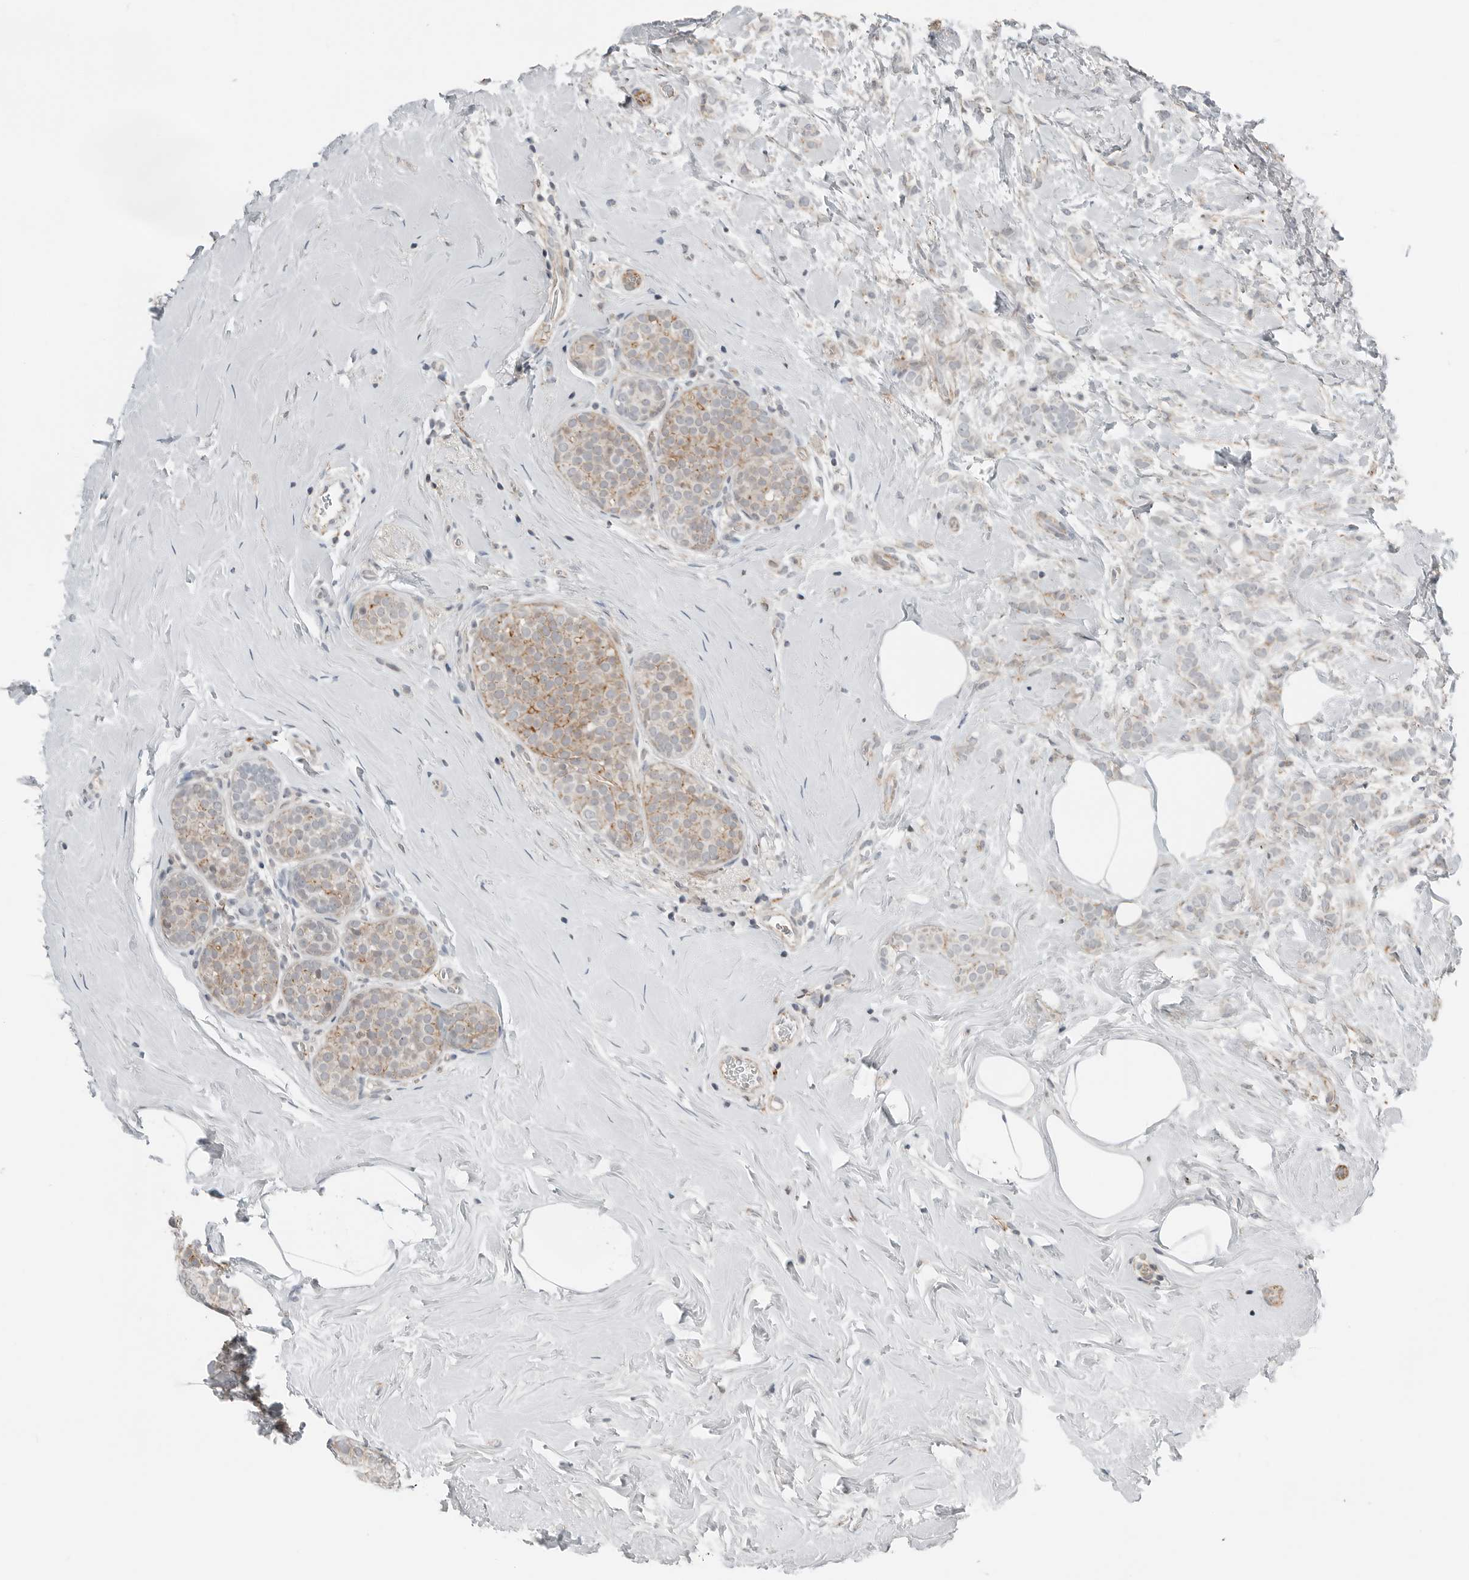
{"staining": {"intensity": "weak", "quantity": "<25%", "location": "cytoplasmic/membranous"}, "tissue": "breast cancer", "cell_type": "Tumor cells", "image_type": "cancer", "snomed": [{"axis": "morphology", "description": "Lobular carcinoma, in situ"}, {"axis": "morphology", "description": "Lobular carcinoma"}, {"axis": "topography", "description": "Breast"}], "caption": "DAB (3,3'-diaminobenzidine) immunohistochemical staining of lobular carcinoma (breast) reveals no significant expression in tumor cells.", "gene": "LEFTY2", "patient": {"sex": "female", "age": 41}}